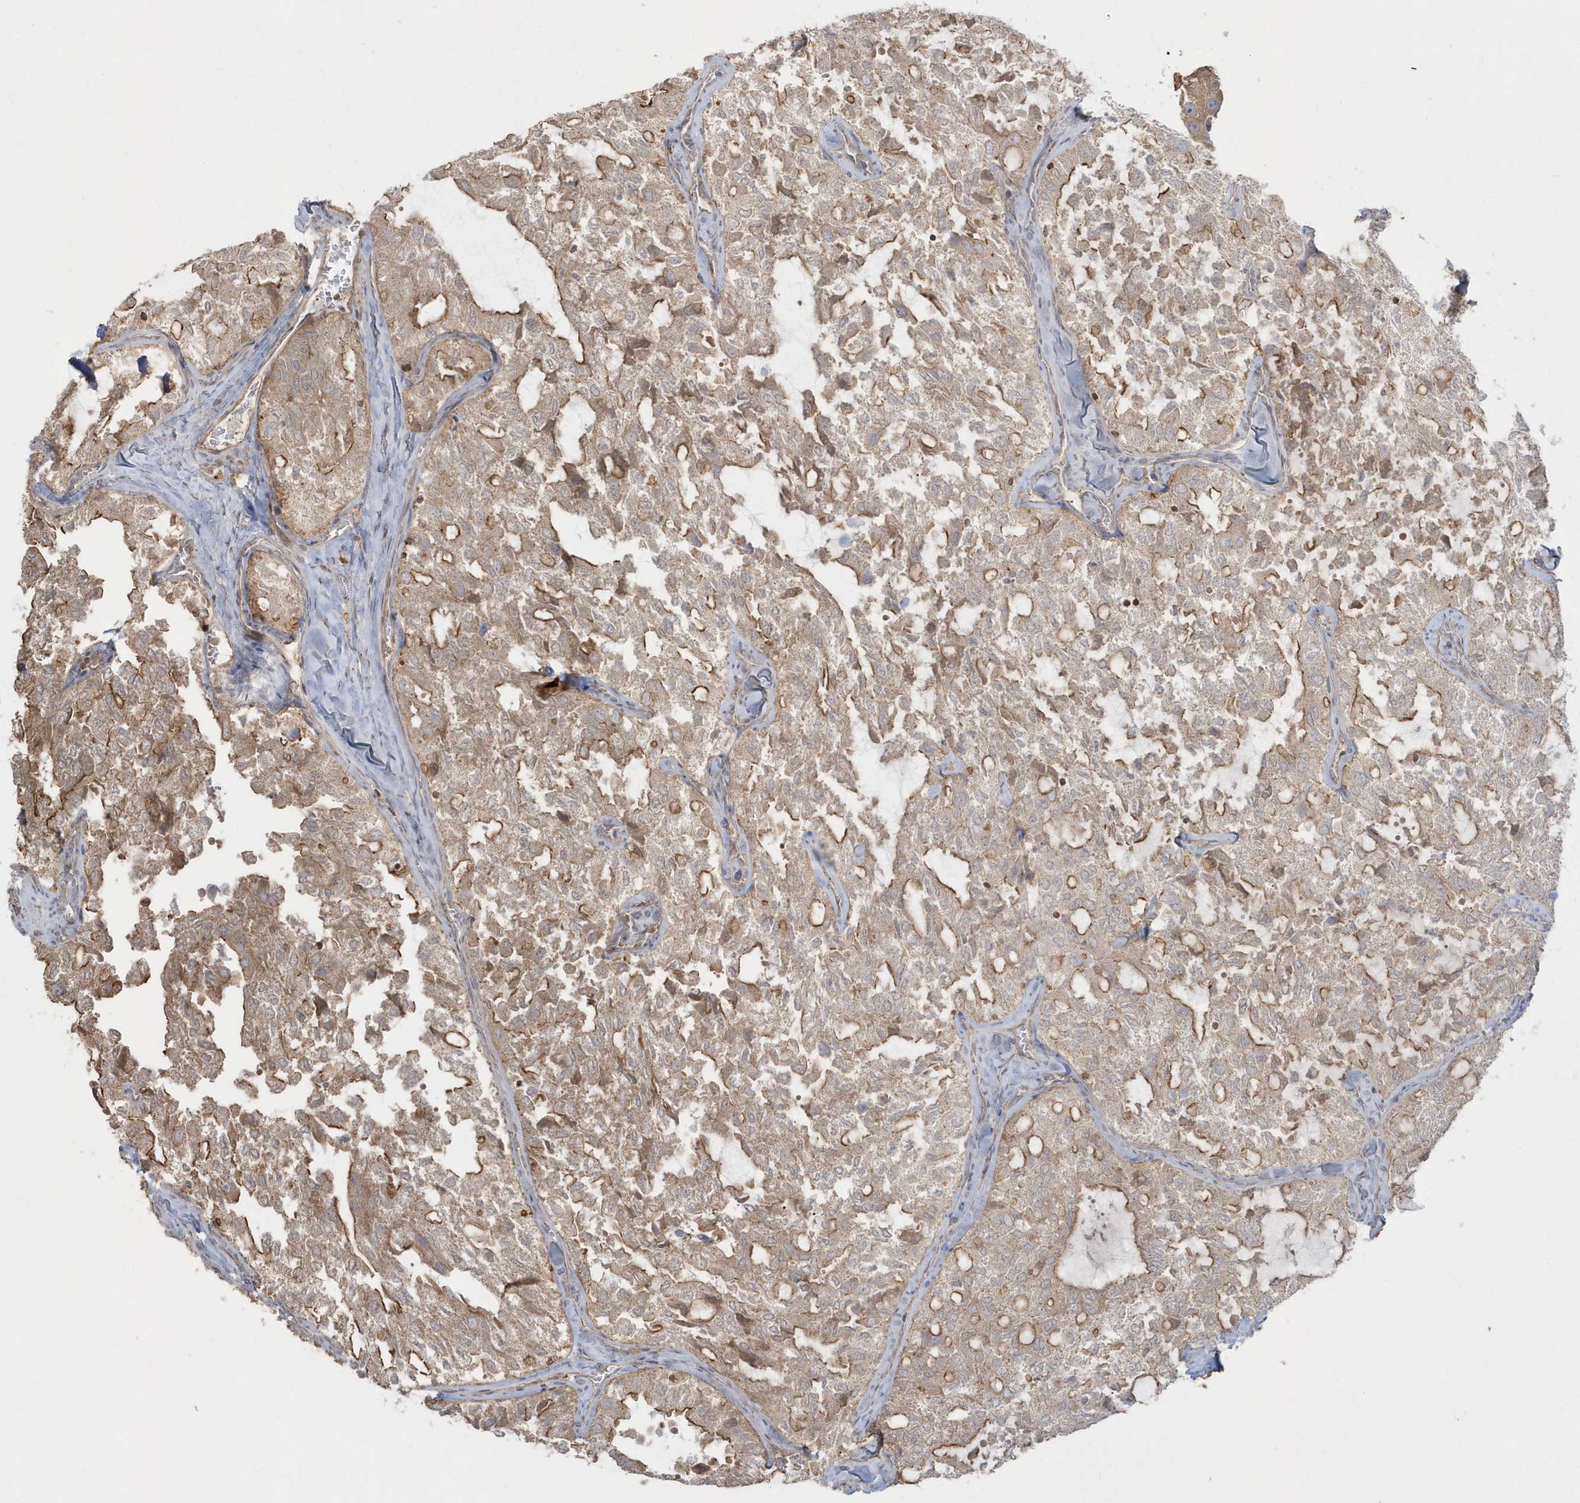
{"staining": {"intensity": "moderate", "quantity": "25%-75%", "location": "cytoplasmic/membranous"}, "tissue": "thyroid cancer", "cell_type": "Tumor cells", "image_type": "cancer", "snomed": [{"axis": "morphology", "description": "Follicular adenoma carcinoma, NOS"}, {"axis": "topography", "description": "Thyroid gland"}], "caption": "Approximately 25%-75% of tumor cells in human thyroid cancer reveal moderate cytoplasmic/membranous protein expression as visualized by brown immunohistochemical staining.", "gene": "ARMC8", "patient": {"sex": "male", "age": 75}}